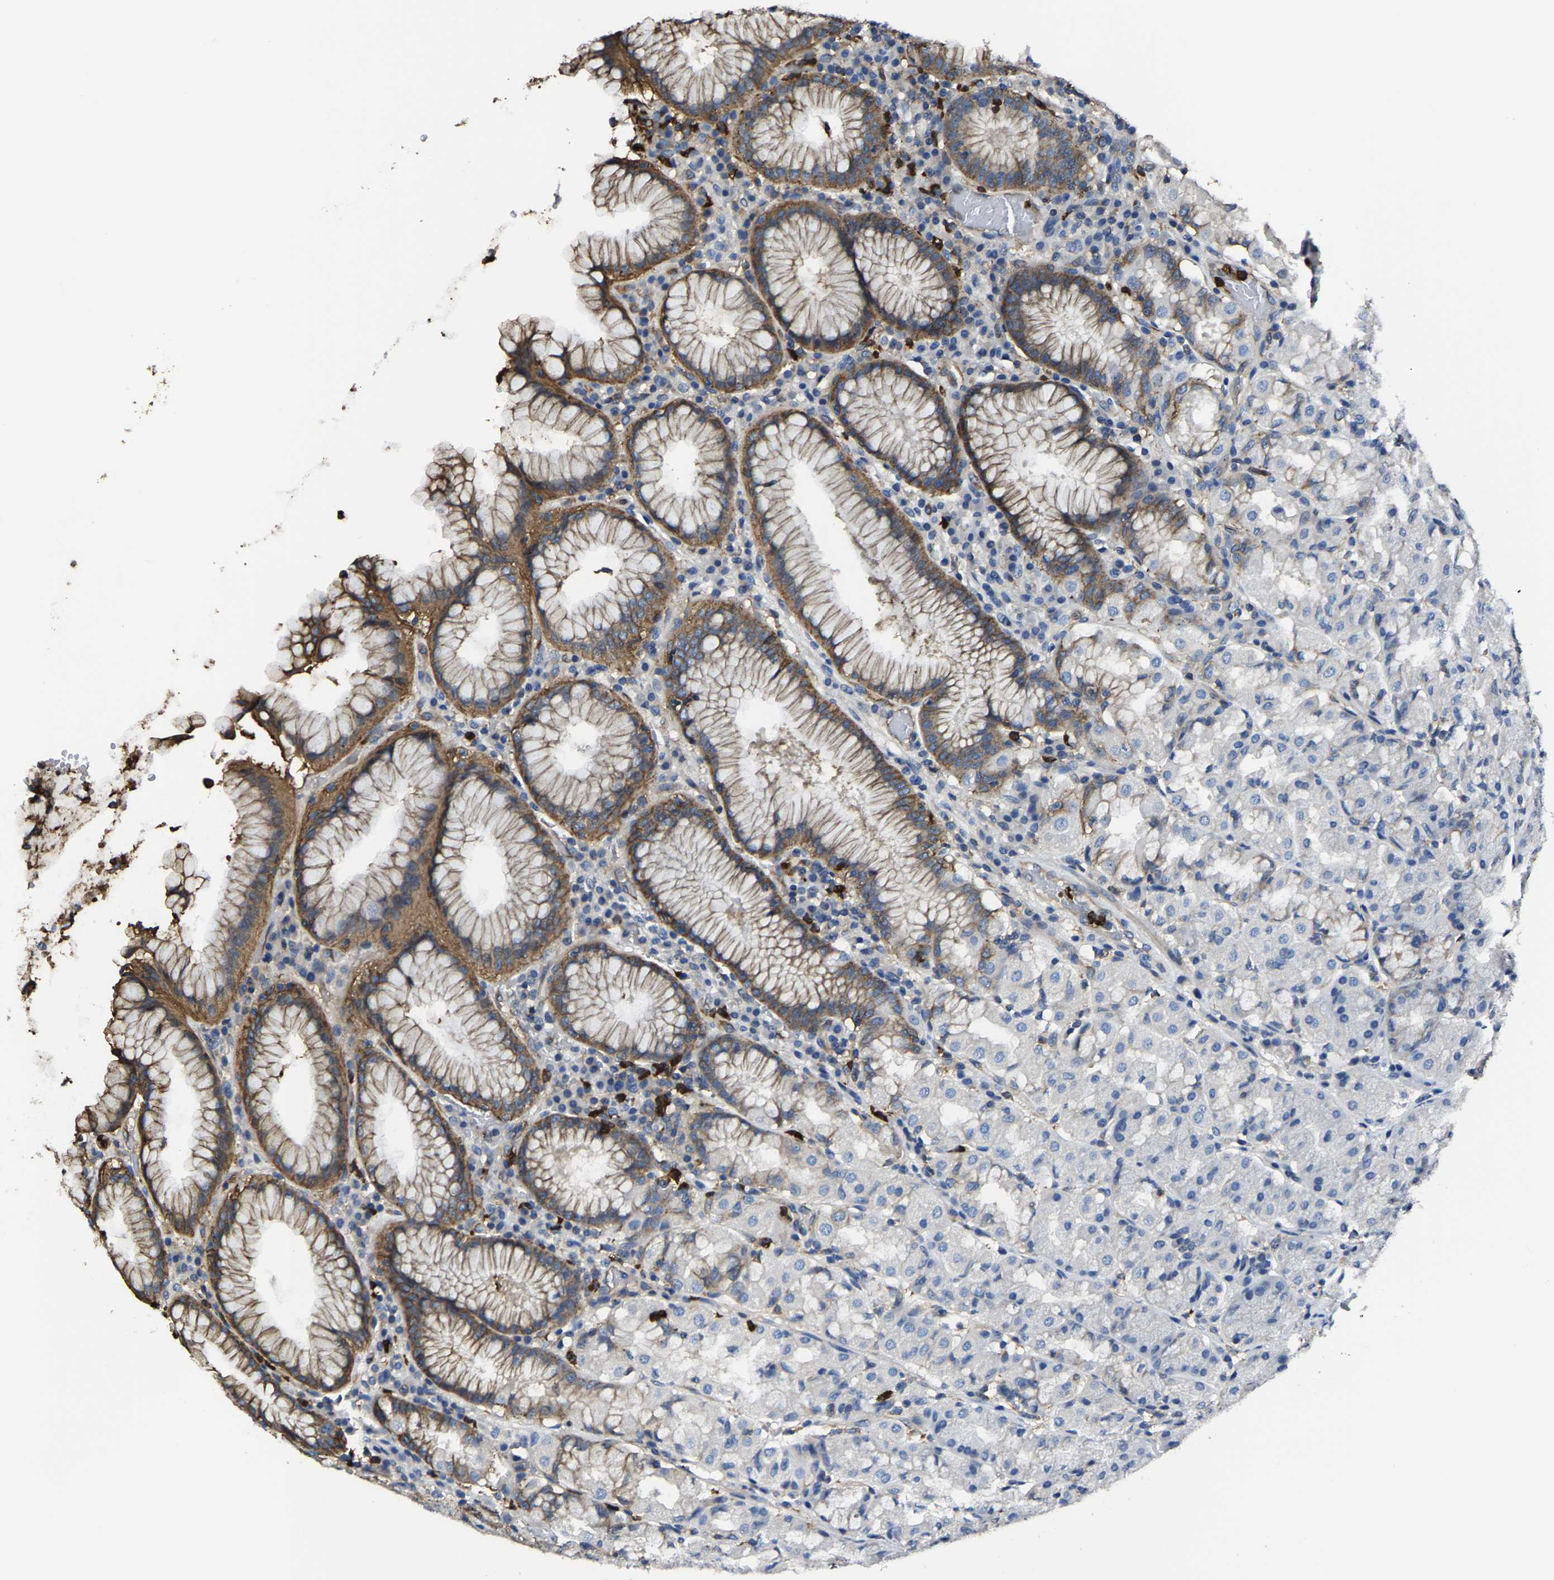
{"staining": {"intensity": "moderate", "quantity": "25%-75%", "location": "cytoplasmic/membranous"}, "tissue": "stomach", "cell_type": "Glandular cells", "image_type": "normal", "snomed": [{"axis": "morphology", "description": "Normal tissue, NOS"}, {"axis": "topography", "description": "Stomach"}, {"axis": "topography", "description": "Stomach, lower"}], "caption": "IHC micrograph of unremarkable stomach: human stomach stained using immunohistochemistry (IHC) exhibits medium levels of moderate protein expression localized specifically in the cytoplasmic/membranous of glandular cells, appearing as a cytoplasmic/membranous brown color.", "gene": "TRAF6", "patient": {"sex": "female", "age": 56}}